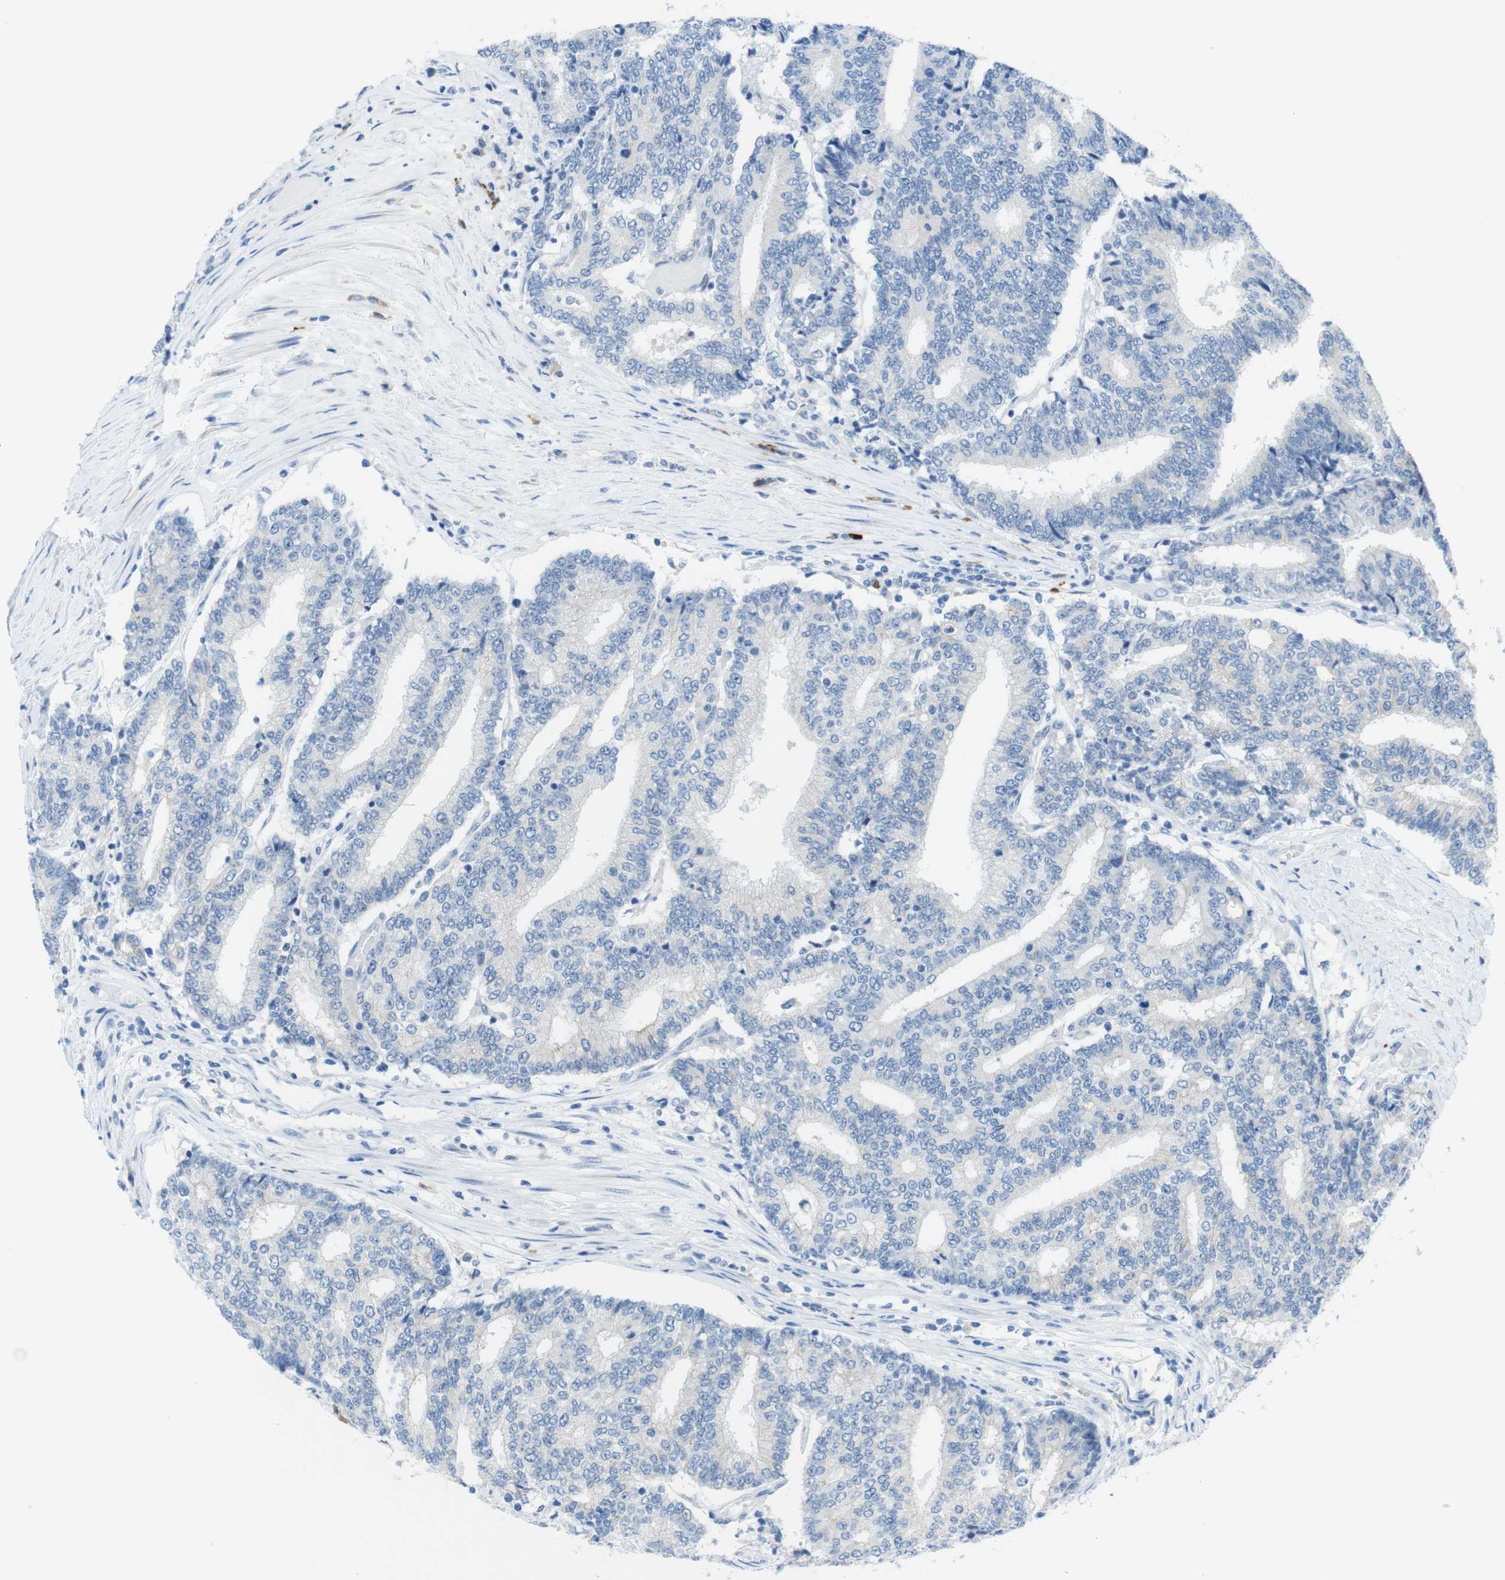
{"staining": {"intensity": "weak", "quantity": "<25%", "location": "cytoplasmic/membranous"}, "tissue": "prostate cancer", "cell_type": "Tumor cells", "image_type": "cancer", "snomed": [{"axis": "morphology", "description": "Normal tissue, NOS"}, {"axis": "morphology", "description": "Adenocarcinoma, High grade"}, {"axis": "topography", "description": "Prostate"}, {"axis": "topography", "description": "Seminal veicle"}], "caption": "Immunohistochemistry histopathology image of human prostate cancer stained for a protein (brown), which reveals no positivity in tumor cells.", "gene": "CLMN", "patient": {"sex": "male", "age": 55}}